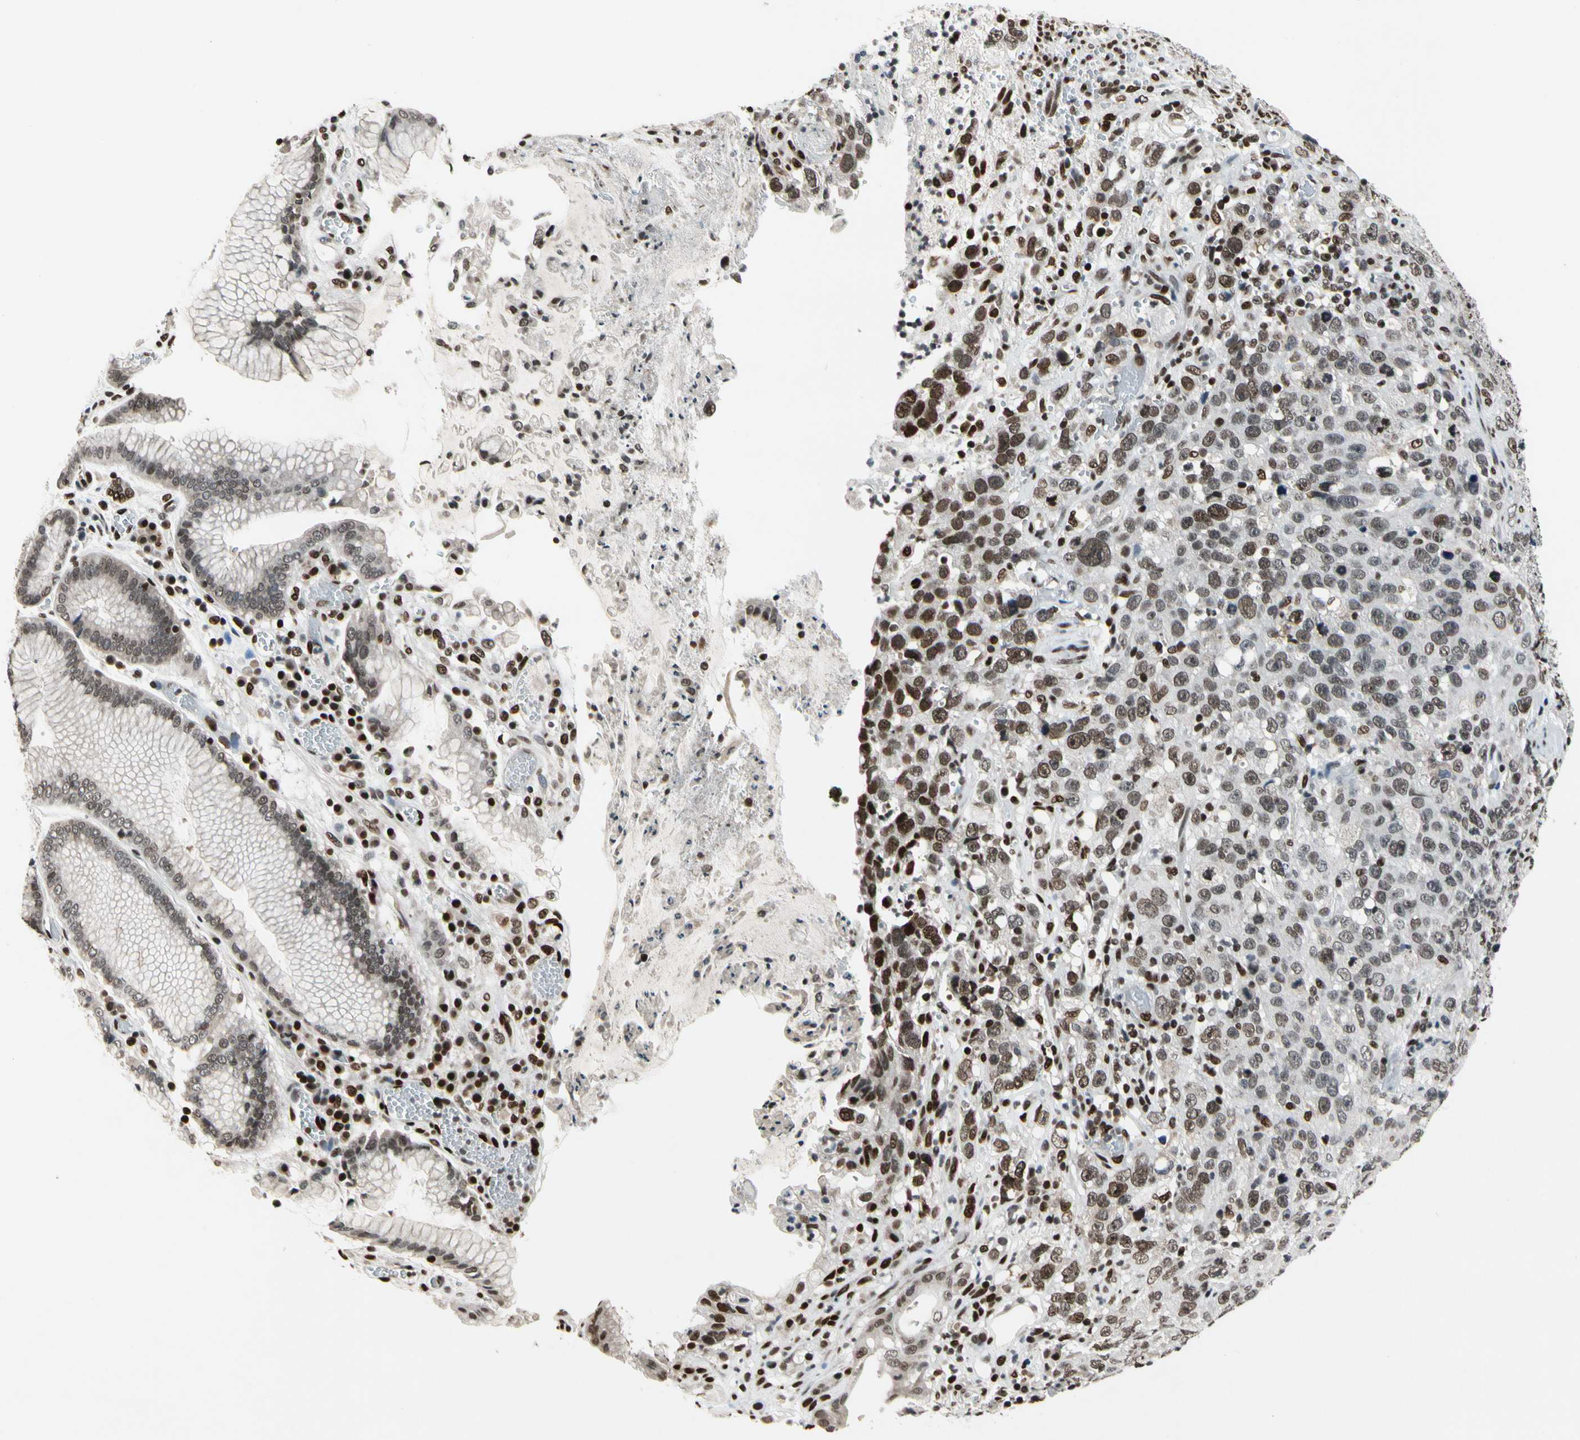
{"staining": {"intensity": "strong", "quantity": "25%-75%", "location": "nuclear"}, "tissue": "stomach cancer", "cell_type": "Tumor cells", "image_type": "cancer", "snomed": [{"axis": "morphology", "description": "Normal tissue, NOS"}, {"axis": "morphology", "description": "Adenocarcinoma, NOS"}, {"axis": "topography", "description": "Stomach"}], "caption": "Human stomach adenocarcinoma stained for a protein (brown) demonstrates strong nuclear positive expression in approximately 25%-75% of tumor cells.", "gene": "RECQL", "patient": {"sex": "male", "age": 48}}